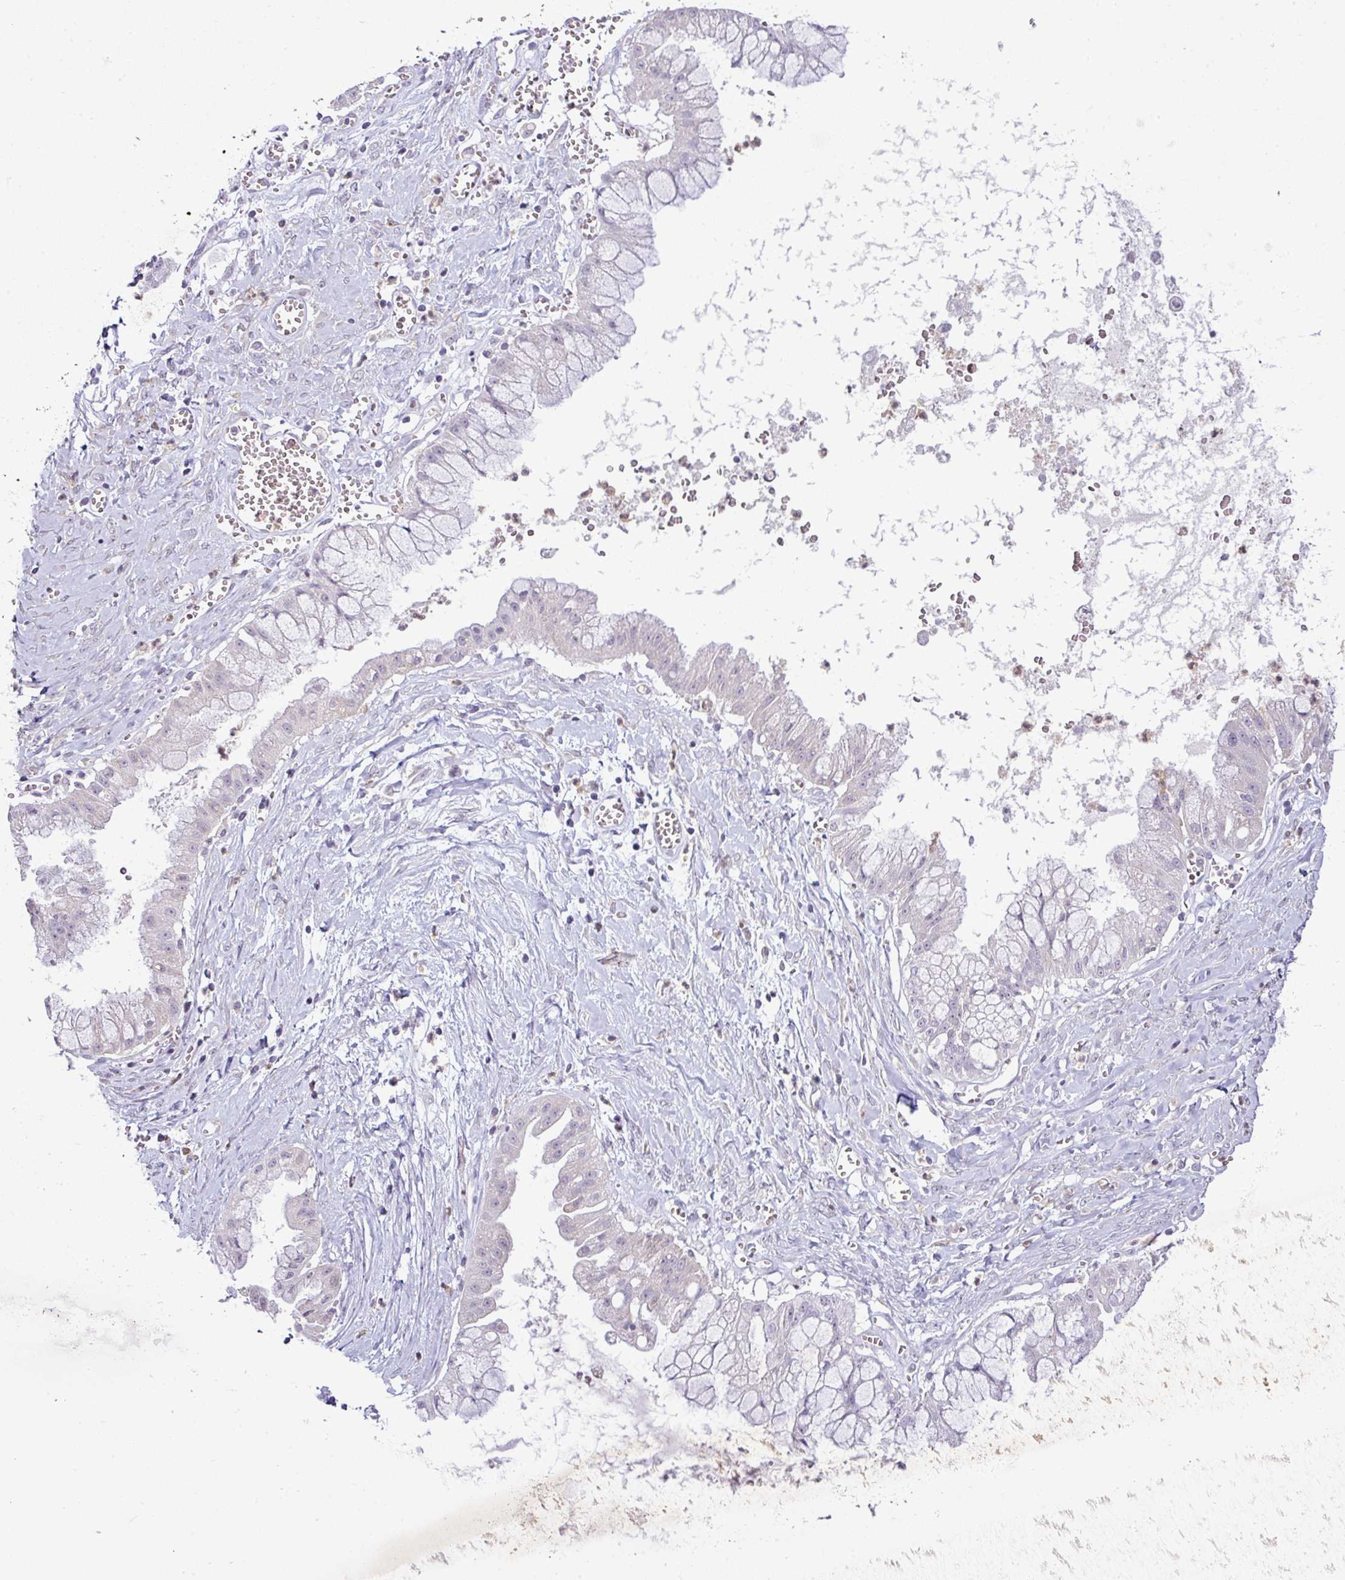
{"staining": {"intensity": "negative", "quantity": "none", "location": "none"}, "tissue": "ovarian cancer", "cell_type": "Tumor cells", "image_type": "cancer", "snomed": [{"axis": "morphology", "description": "Cystadenocarcinoma, mucinous, NOS"}, {"axis": "topography", "description": "Ovary"}], "caption": "A histopathology image of human ovarian cancer is negative for staining in tumor cells.", "gene": "HBEGF", "patient": {"sex": "female", "age": 70}}